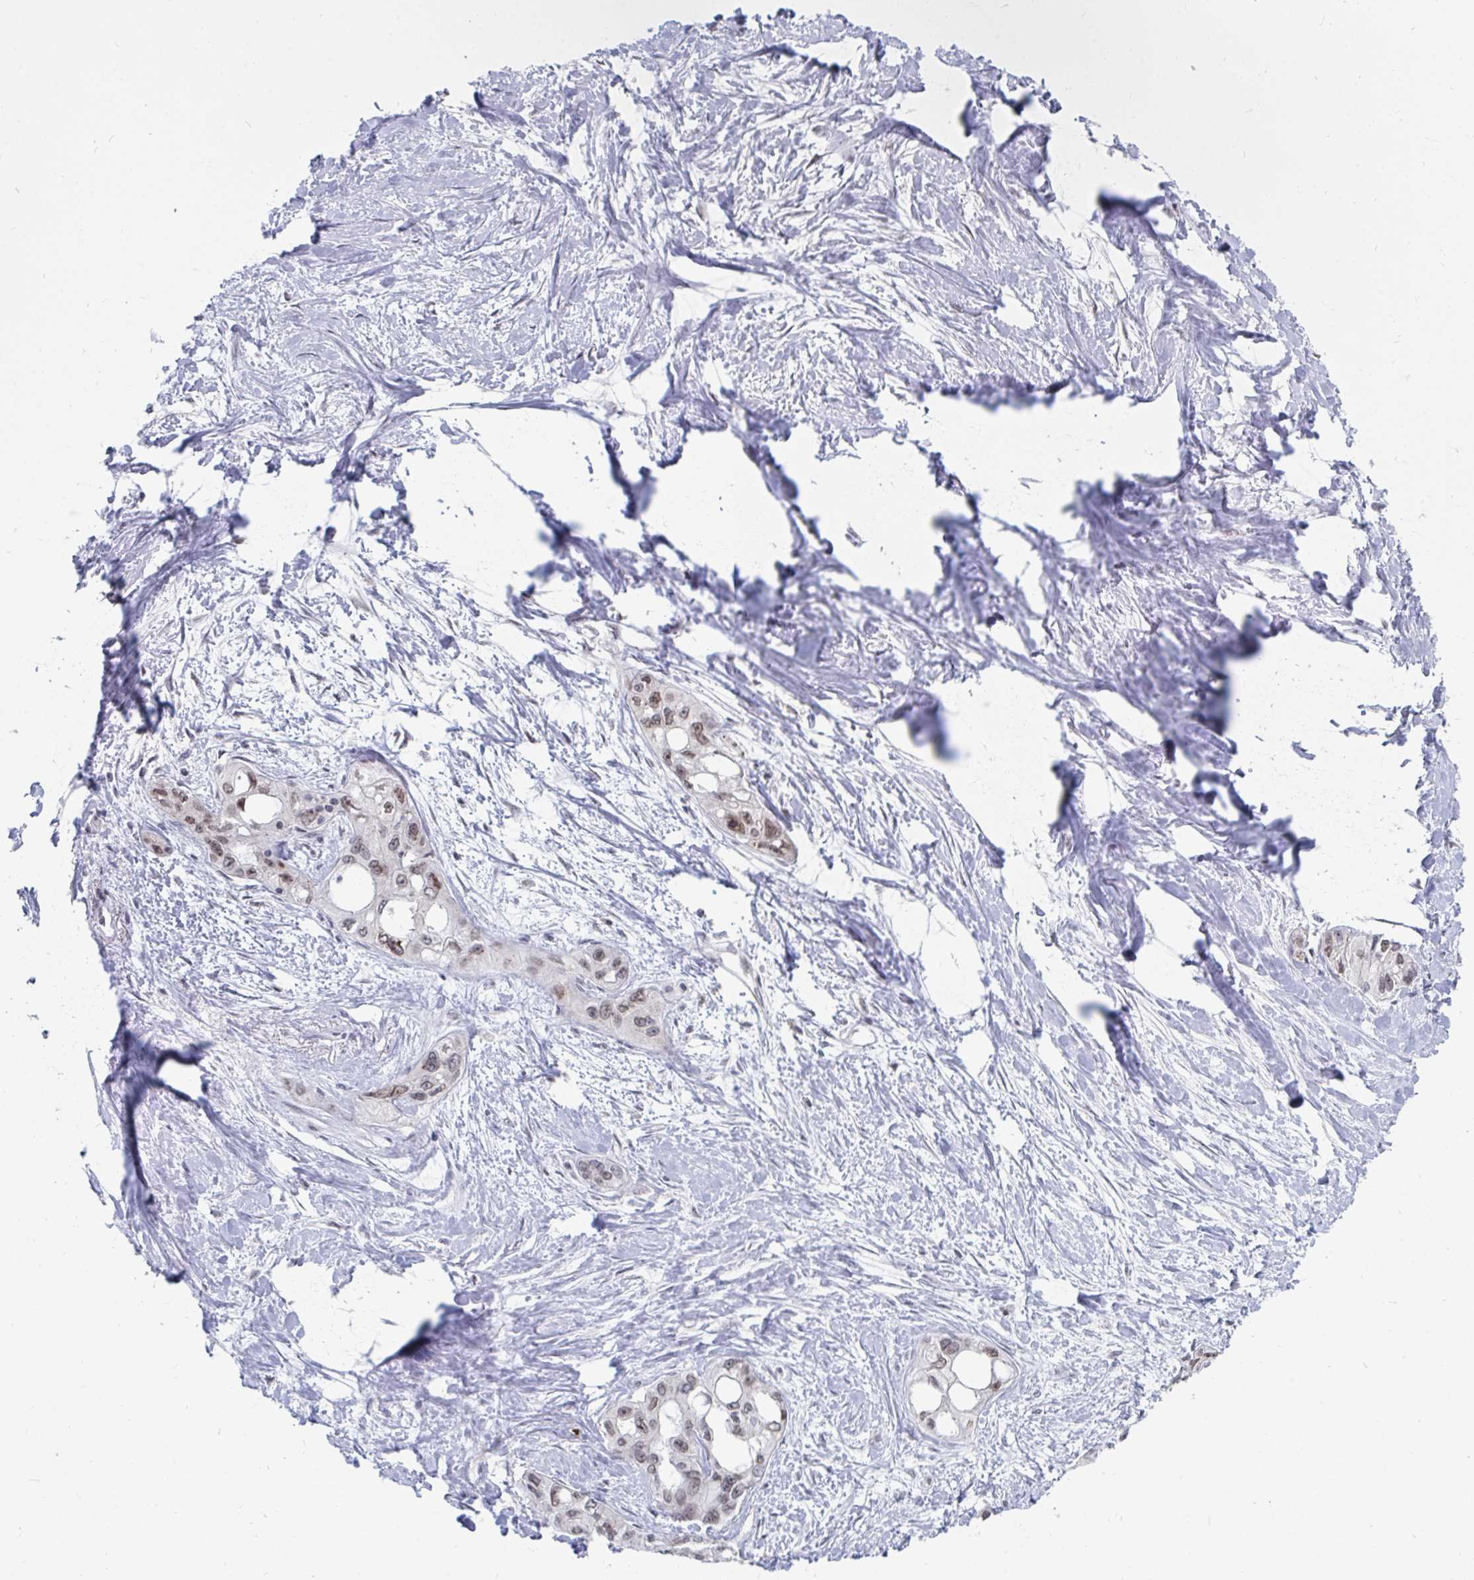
{"staining": {"intensity": "weak", "quantity": "25%-75%", "location": "nuclear"}, "tissue": "pancreatic cancer", "cell_type": "Tumor cells", "image_type": "cancer", "snomed": [{"axis": "morphology", "description": "Adenocarcinoma, NOS"}, {"axis": "topography", "description": "Pancreas"}], "caption": "Protein analysis of pancreatic cancer (adenocarcinoma) tissue shows weak nuclear expression in approximately 25%-75% of tumor cells.", "gene": "TRIP12", "patient": {"sex": "female", "age": 50}}